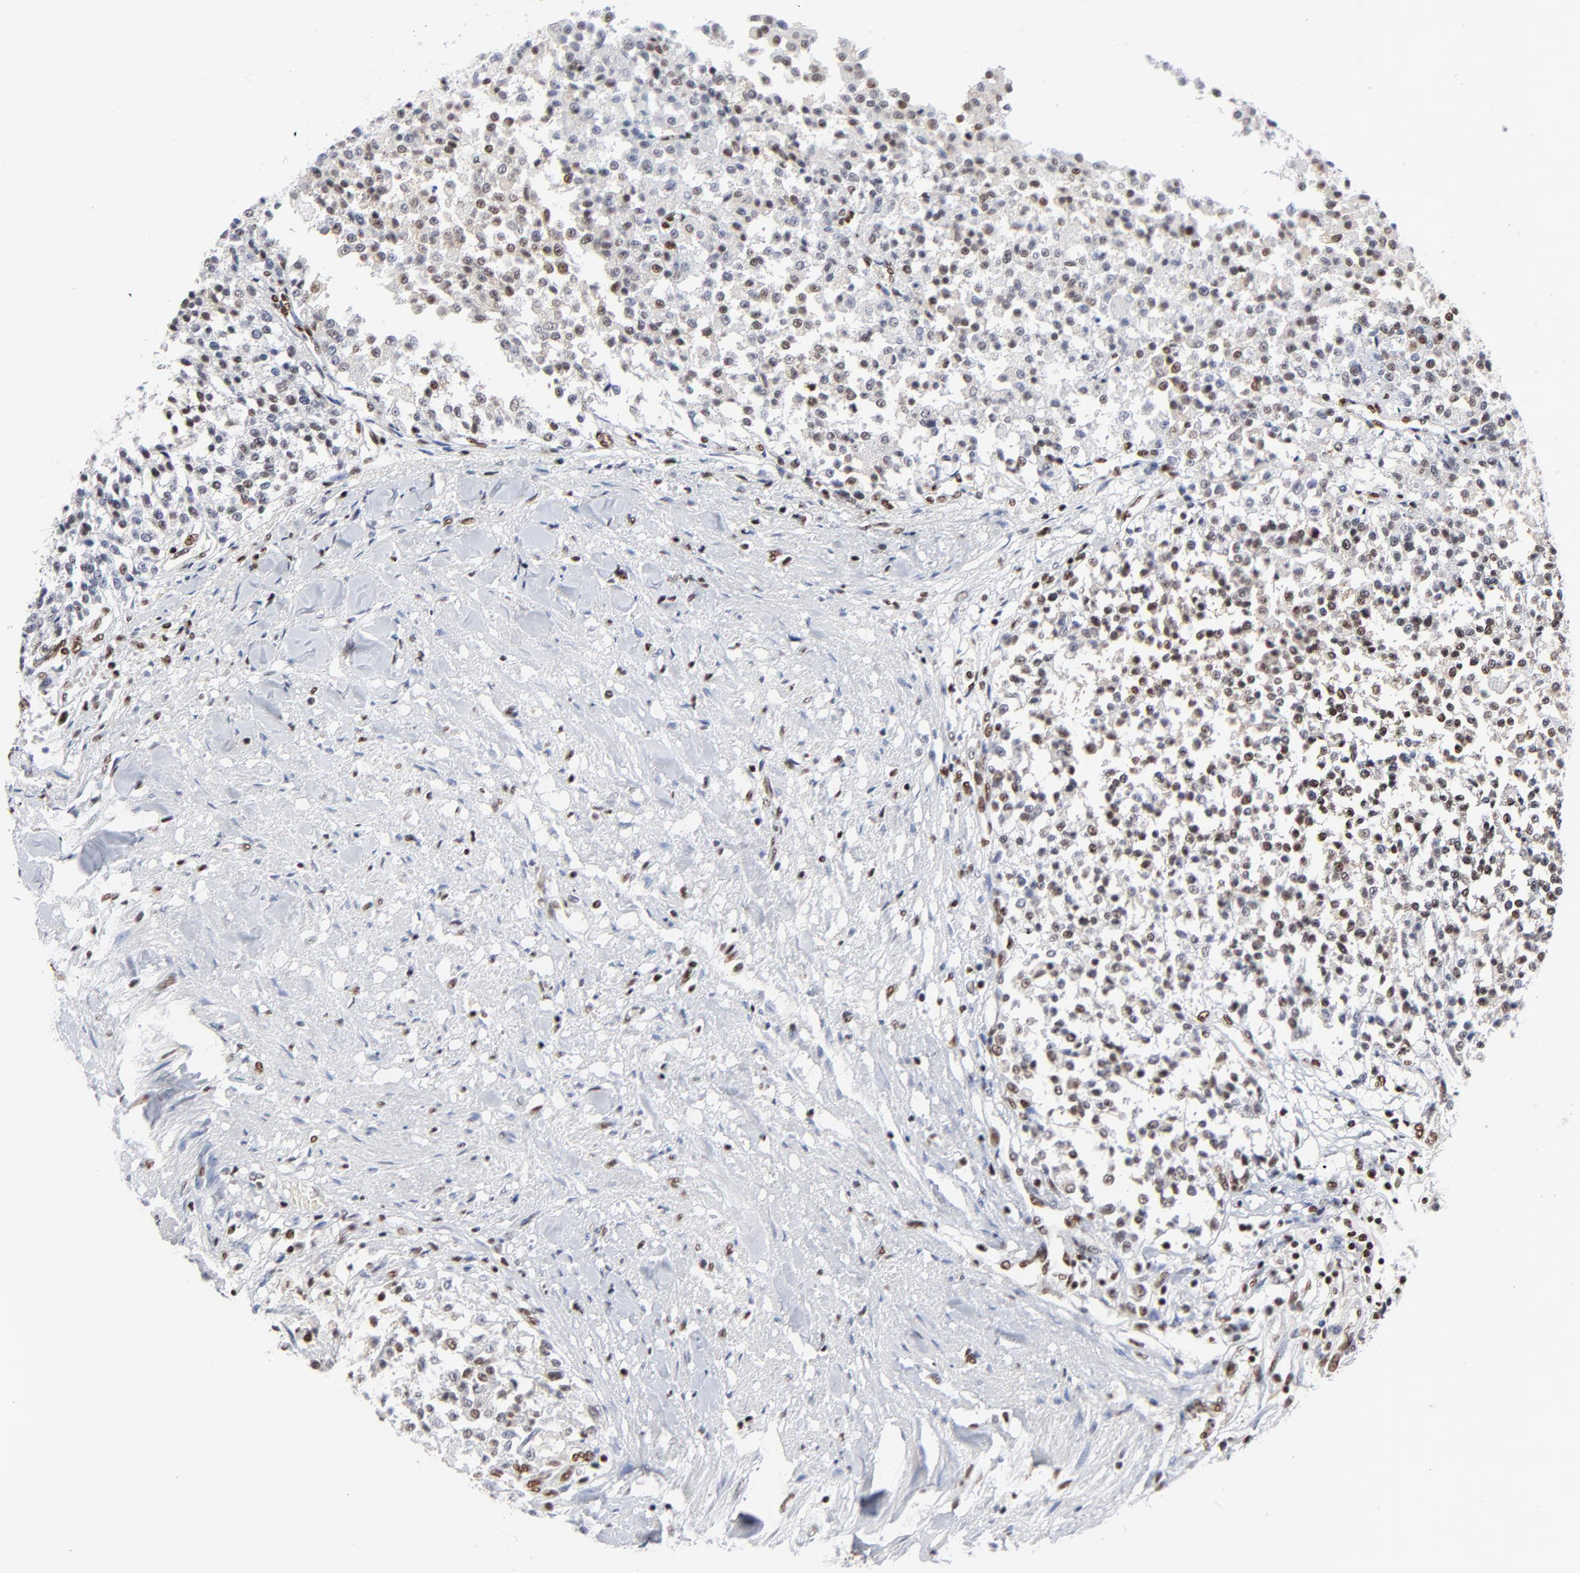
{"staining": {"intensity": "moderate", "quantity": "25%-75%", "location": "nuclear"}, "tissue": "testis cancer", "cell_type": "Tumor cells", "image_type": "cancer", "snomed": [{"axis": "morphology", "description": "Seminoma, NOS"}, {"axis": "topography", "description": "Testis"}], "caption": "Testis cancer (seminoma) stained with a brown dye shows moderate nuclear positive staining in about 25%-75% of tumor cells.", "gene": "CREB1", "patient": {"sex": "male", "age": 59}}